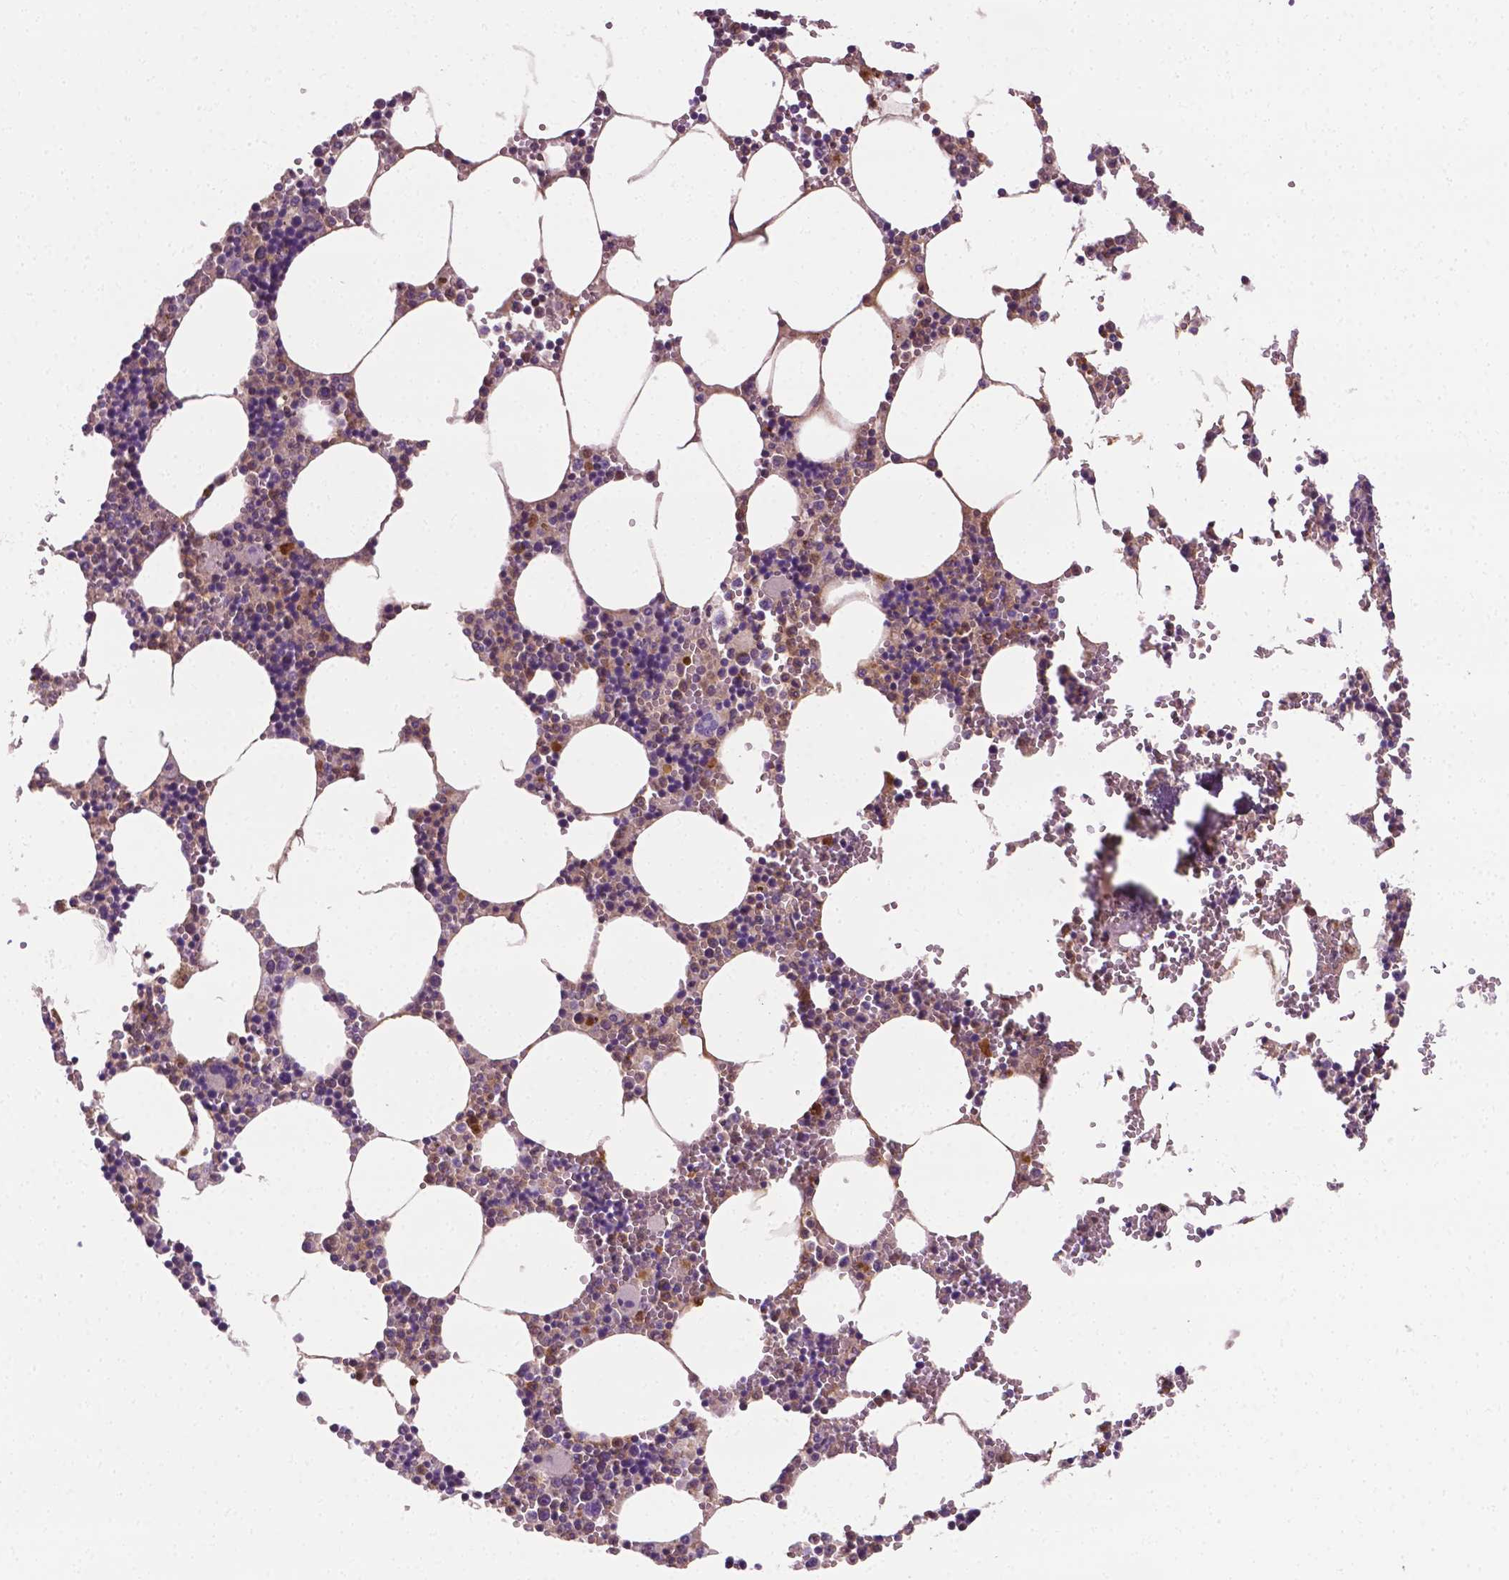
{"staining": {"intensity": "strong", "quantity": "<25%", "location": "cytoplasmic/membranous"}, "tissue": "bone marrow", "cell_type": "Hematopoietic cells", "image_type": "normal", "snomed": [{"axis": "morphology", "description": "Normal tissue, NOS"}, {"axis": "topography", "description": "Bone marrow"}], "caption": "This image demonstrates immunohistochemistry staining of normal human bone marrow, with medium strong cytoplasmic/membranous expression in approximately <25% of hematopoietic cells.", "gene": "PTX3", "patient": {"sex": "male", "age": 54}}